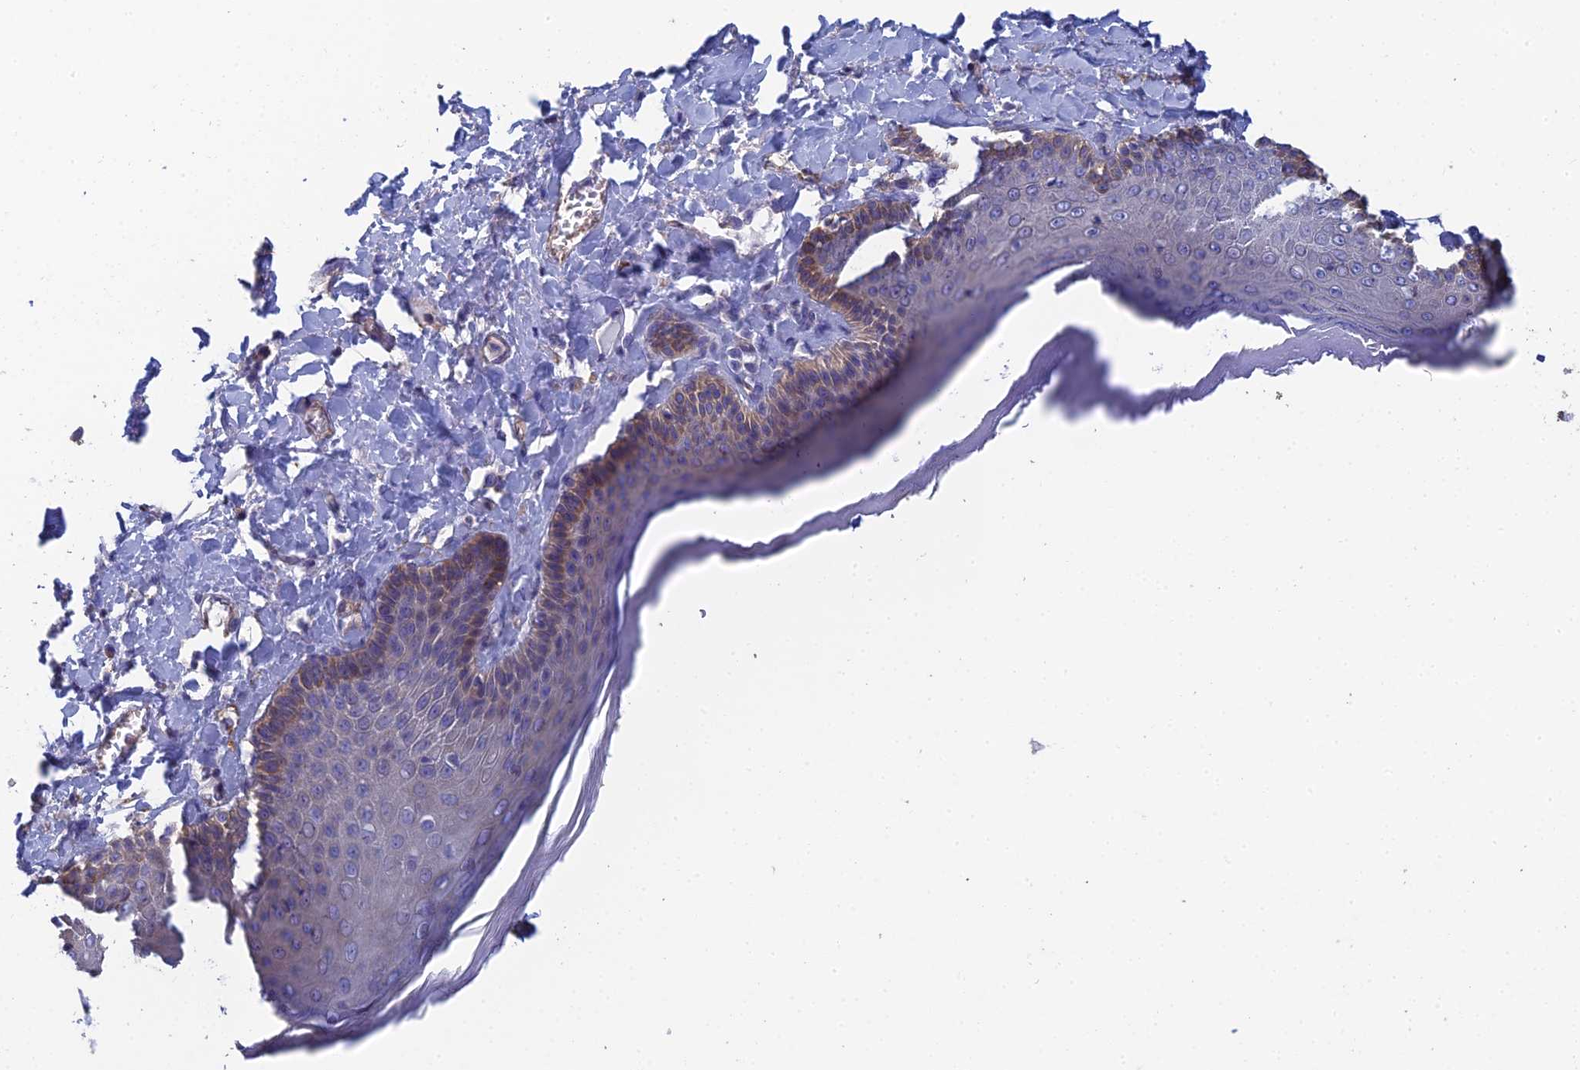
{"staining": {"intensity": "moderate", "quantity": "<25%", "location": "cytoplasmic/membranous"}, "tissue": "skin", "cell_type": "Epidermal cells", "image_type": "normal", "snomed": [{"axis": "morphology", "description": "Normal tissue, NOS"}, {"axis": "topography", "description": "Anal"}], "caption": "The histopathology image demonstrates a brown stain indicating the presence of a protein in the cytoplasmic/membranous of epidermal cells in skin.", "gene": "PCDHA5", "patient": {"sex": "male", "age": 69}}